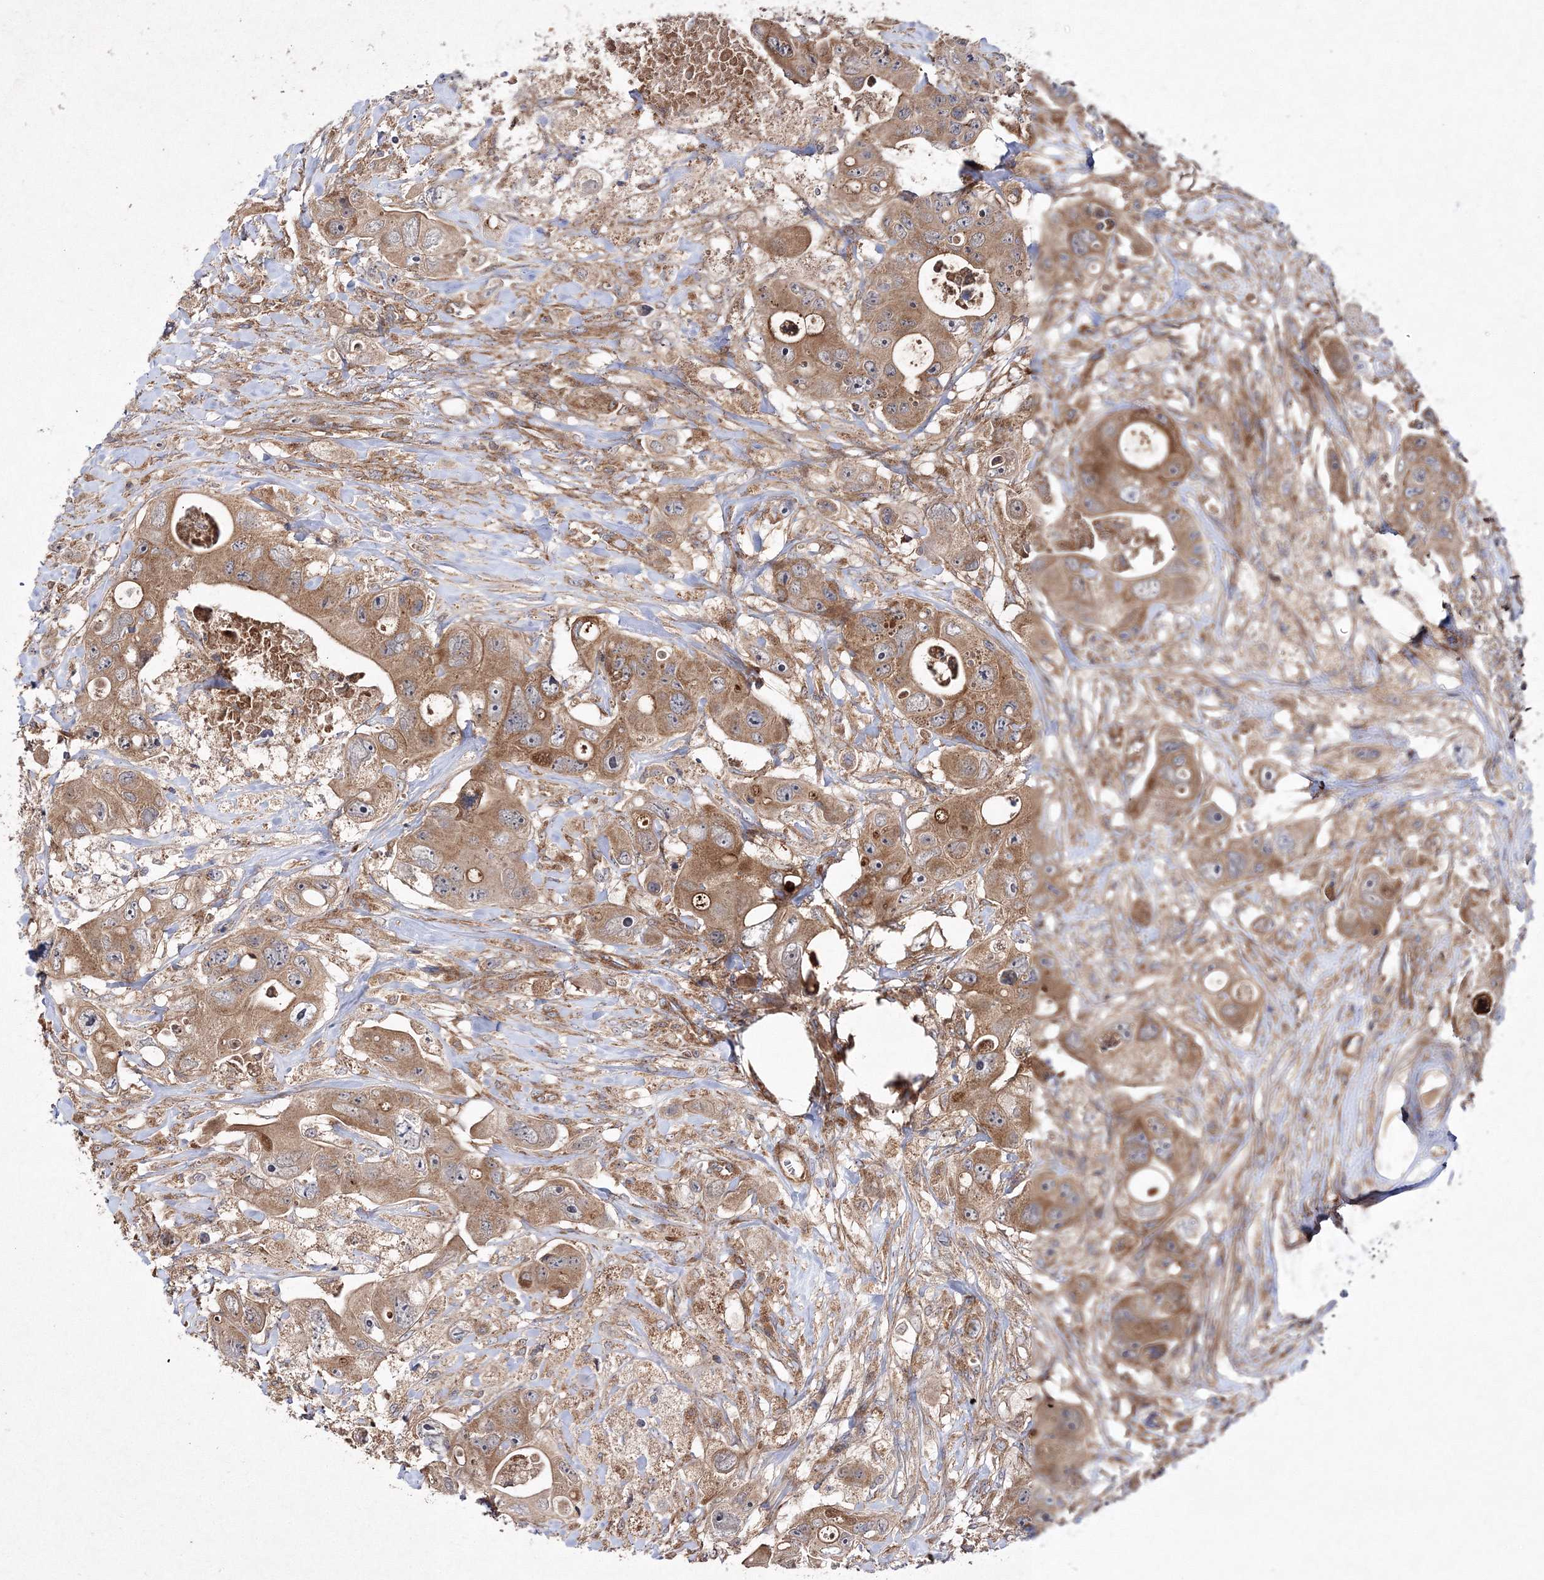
{"staining": {"intensity": "moderate", "quantity": ">75%", "location": "cytoplasmic/membranous"}, "tissue": "colorectal cancer", "cell_type": "Tumor cells", "image_type": "cancer", "snomed": [{"axis": "morphology", "description": "Adenocarcinoma, NOS"}, {"axis": "topography", "description": "Colon"}], "caption": "The image displays staining of colorectal cancer, revealing moderate cytoplasmic/membranous protein expression (brown color) within tumor cells.", "gene": "DNAJC13", "patient": {"sex": "female", "age": 46}}